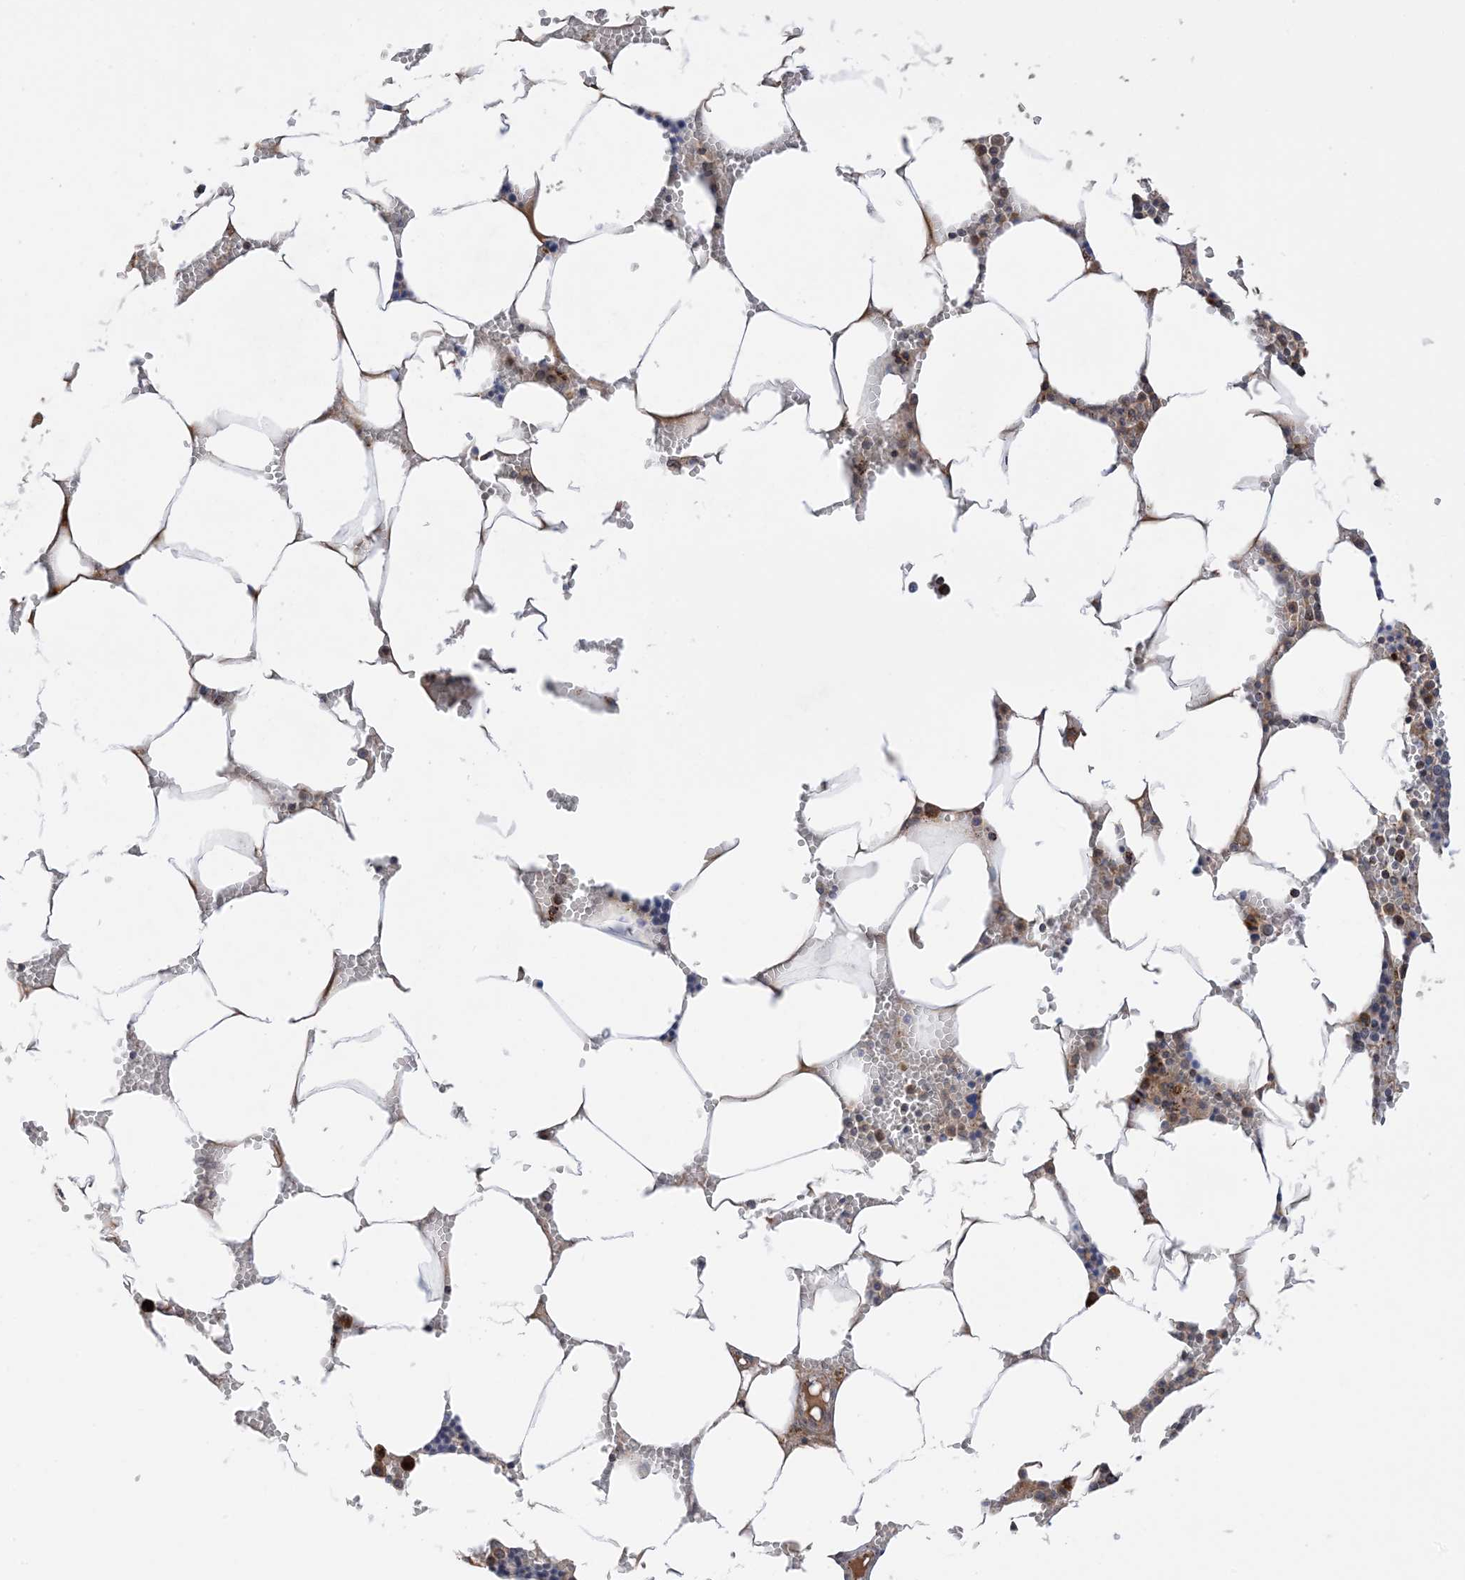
{"staining": {"intensity": "moderate", "quantity": "<25%", "location": "cytoplasmic/membranous"}, "tissue": "bone marrow", "cell_type": "Hematopoietic cells", "image_type": "normal", "snomed": [{"axis": "morphology", "description": "Normal tissue, NOS"}, {"axis": "topography", "description": "Bone marrow"}], "caption": "Protein analysis of benign bone marrow displays moderate cytoplasmic/membranous expression in about <25% of hematopoietic cells. The staining is performed using DAB brown chromogen to label protein expression. The nuclei are counter-stained blue using hematoxylin.", "gene": "PLK4", "patient": {"sex": "male", "age": 70}}